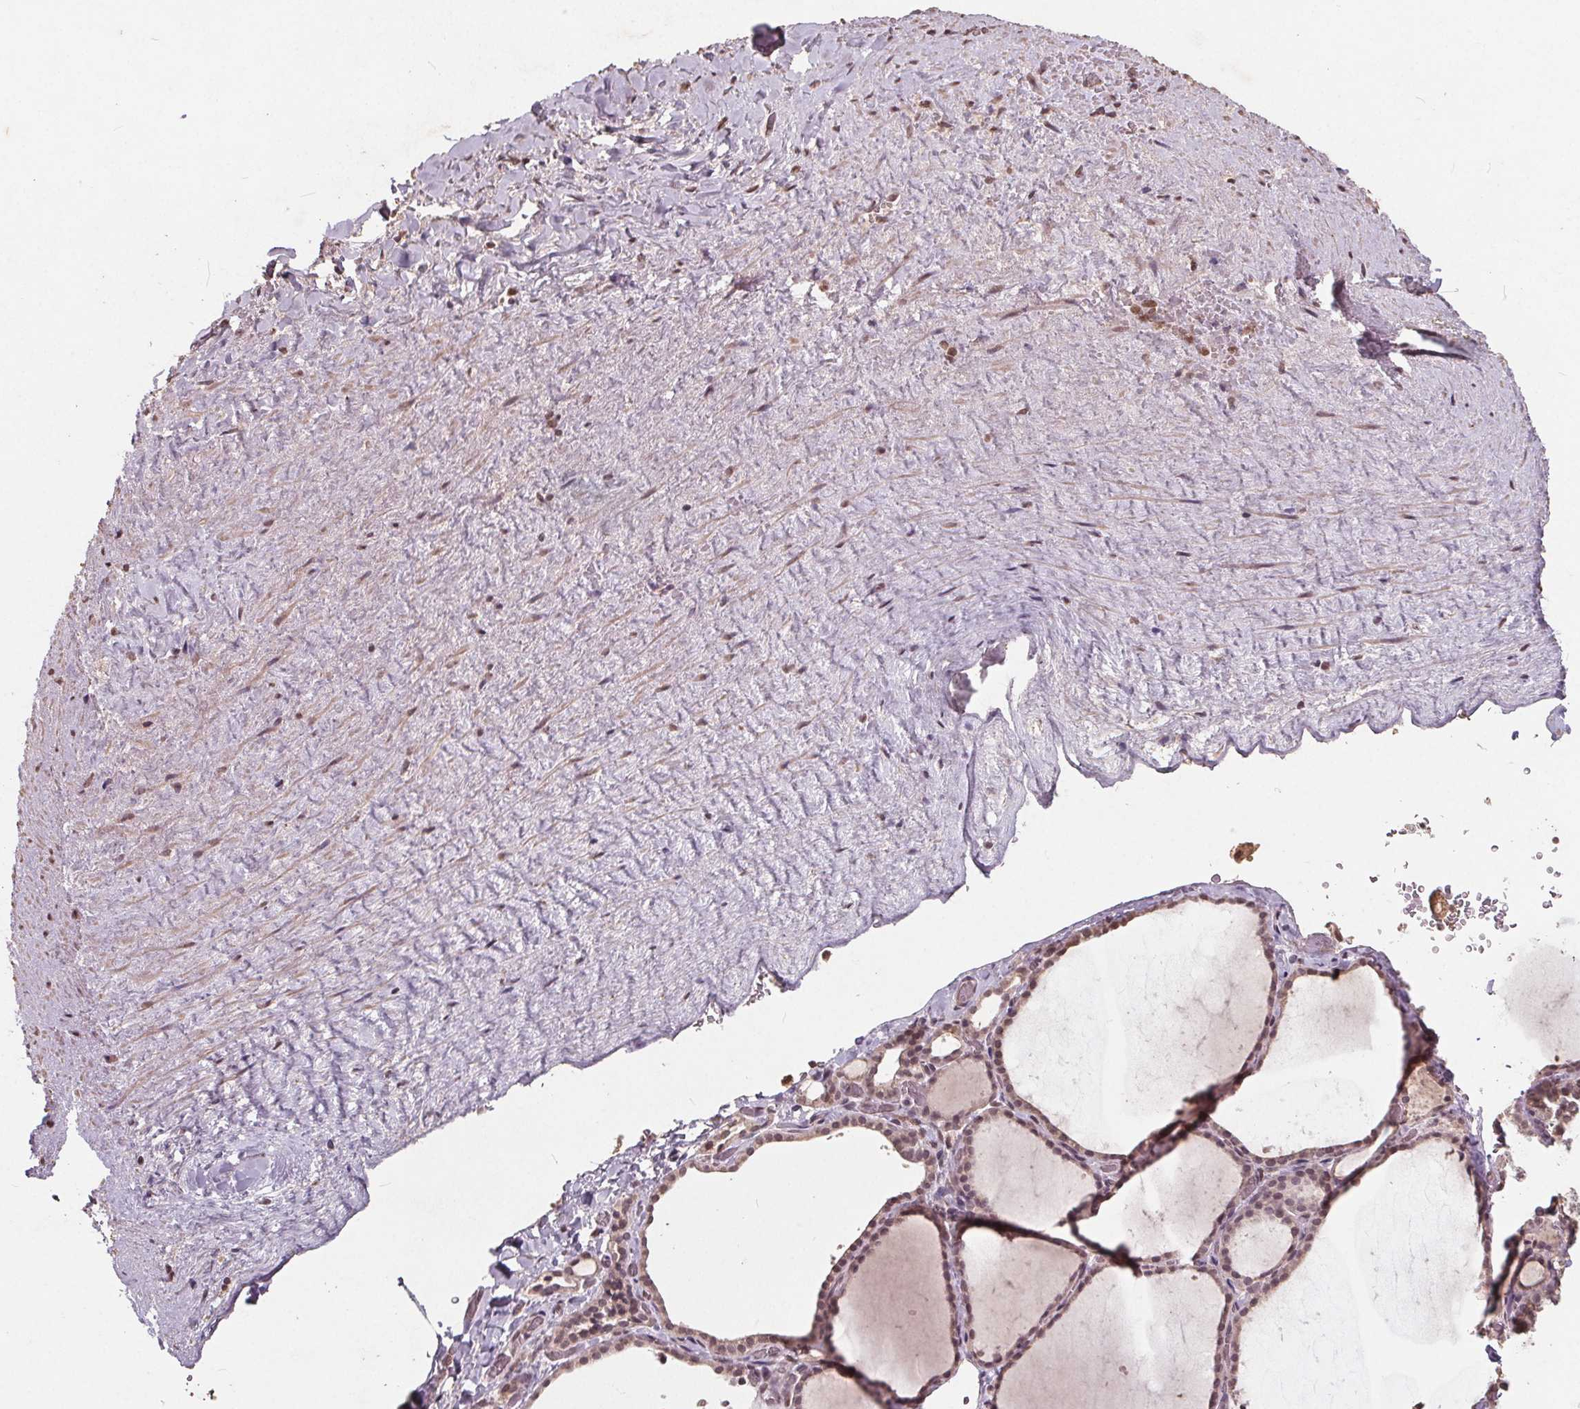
{"staining": {"intensity": "weak", "quantity": ">75%", "location": "nuclear"}, "tissue": "thyroid gland", "cell_type": "Glandular cells", "image_type": "normal", "snomed": [{"axis": "morphology", "description": "Normal tissue, NOS"}, {"axis": "topography", "description": "Thyroid gland"}], "caption": "IHC (DAB (3,3'-diaminobenzidine)) staining of unremarkable human thyroid gland demonstrates weak nuclear protein positivity in about >75% of glandular cells. (Brightfield microscopy of DAB IHC at high magnification).", "gene": "DNMT3B", "patient": {"sex": "female", "age": 22}}